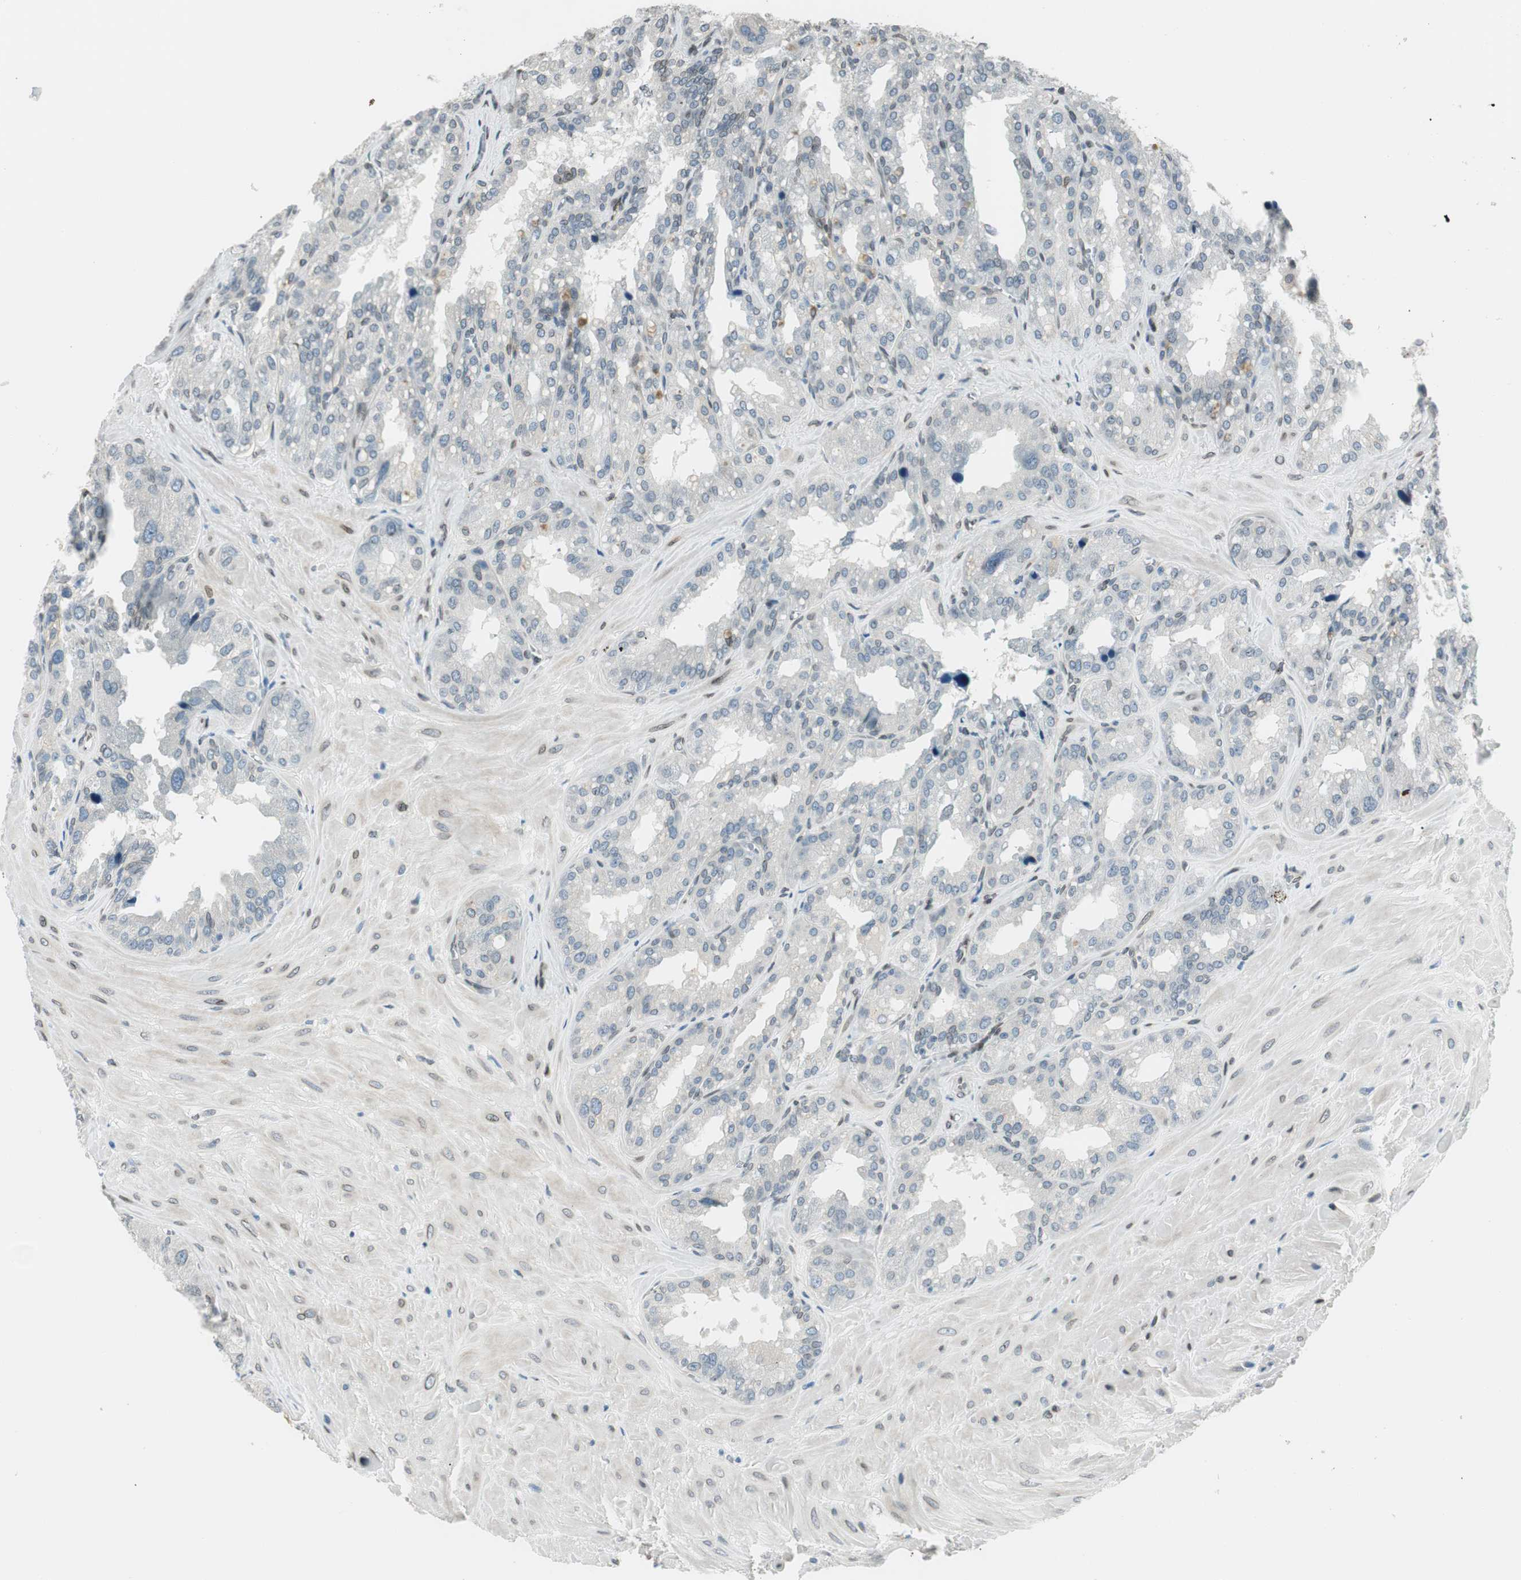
{"staining": {"intensity": "negative", "quantity": "none", "location": "none"}, "tissue": "seminal vesicle", "cell_type": "Glandular cells", "image_type": "normal", "snomed": [{"axis": "morphology", "description": "Normal tissue, NOS"}, {"axis": "topography", "description": "Prostate"}, {"axis": "topography", "description": "Seminal veicle"}], "caption": "The photomicrograph exhibits no staining of glandular cells in benign seminal vesicle.", "gene": "TMEM260", "patient": {"sex": "male", "age": 51}}